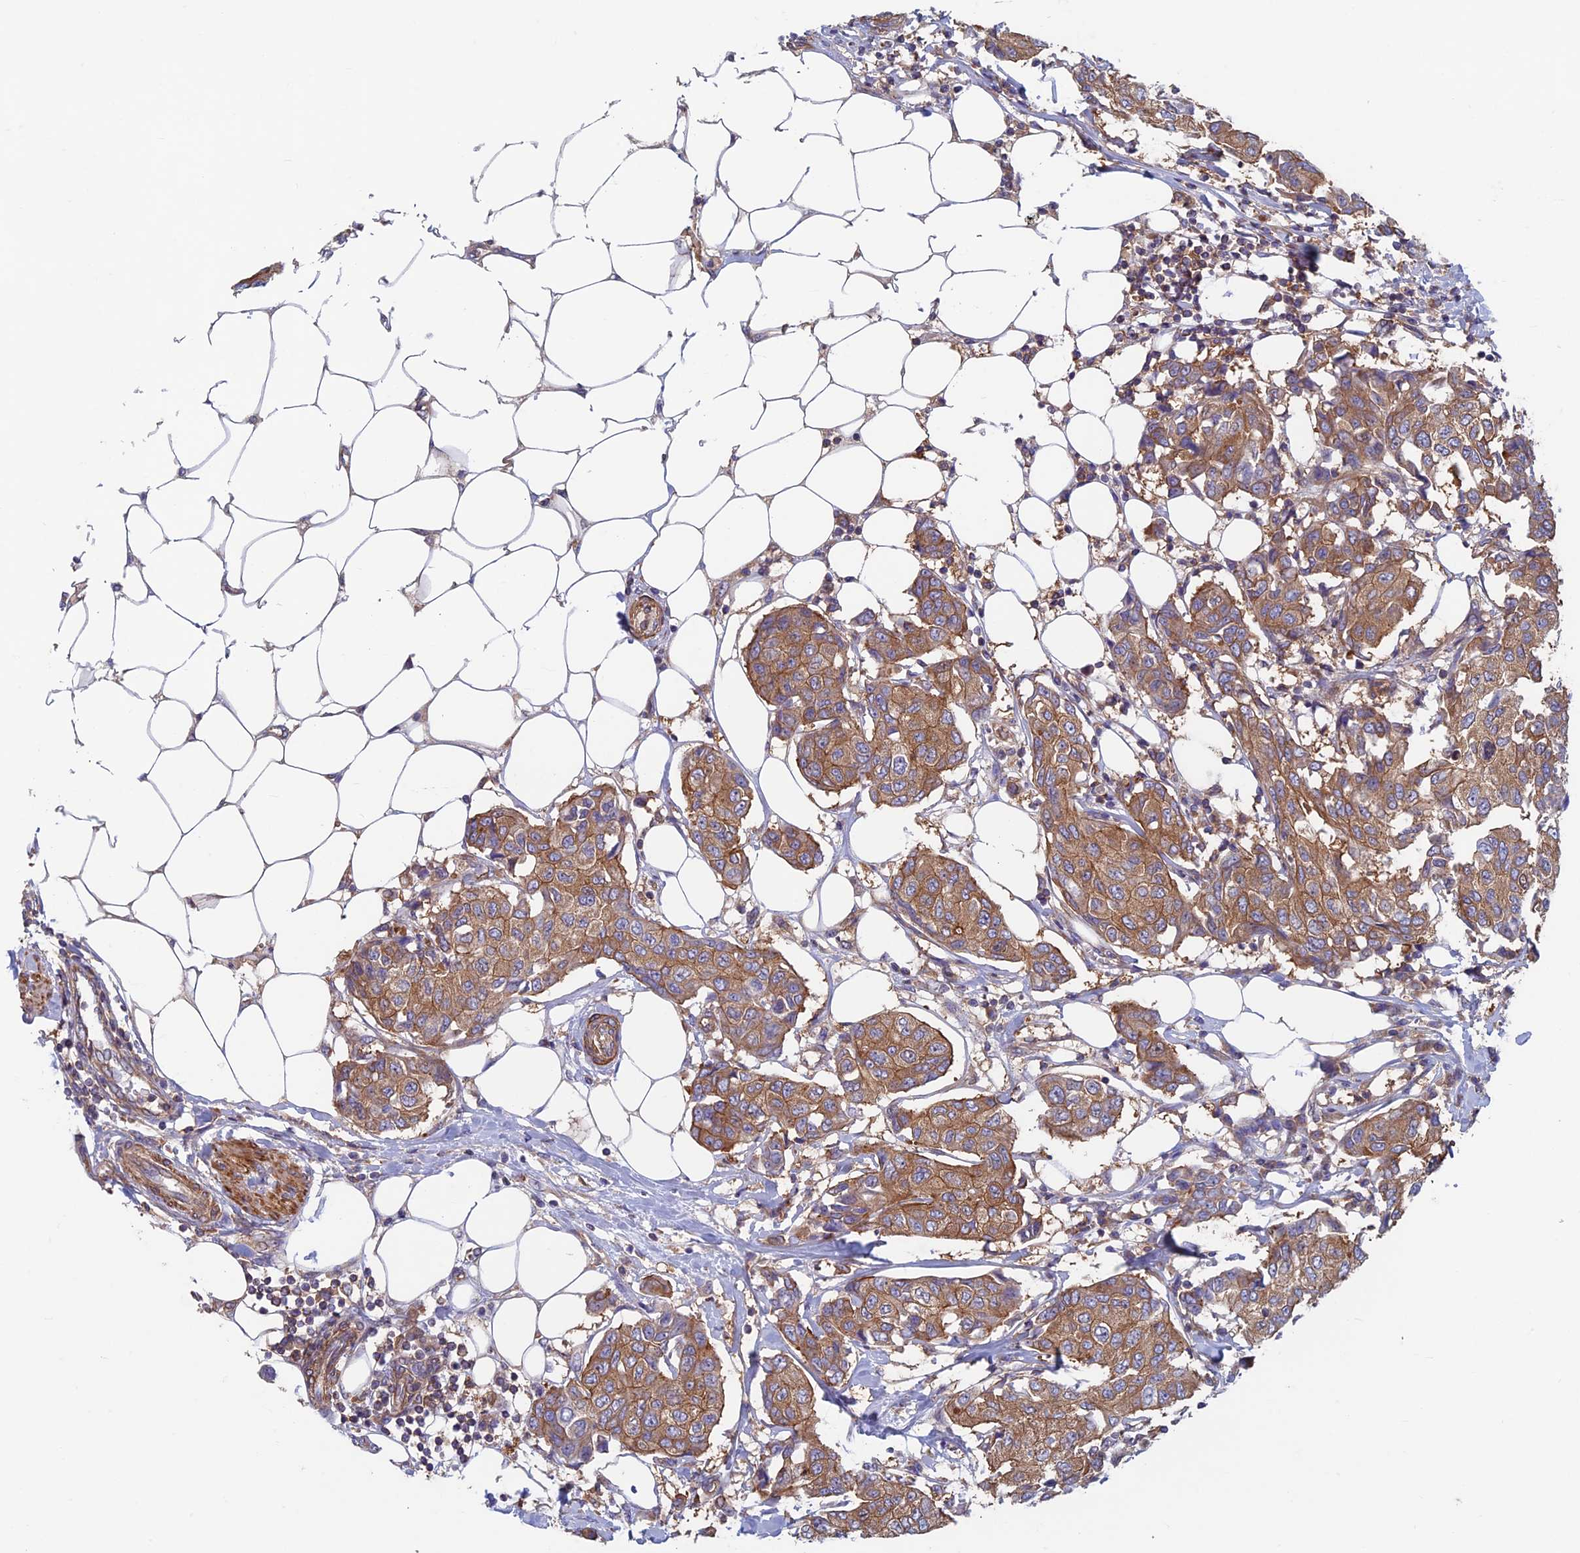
{"staining": {"intensity": "moderate", "quantity": ">75%", "location": "cytoplasmic/membranous"}, "tissue": "breast cancer", "cell_type": "Tumor cells", "image_type": "cancer", "snomed": [{"axis": "morphology", "description": "Duct carcinoma"}, {"axis": "topography", "description": "Breast"}], "caption": "A high-resolution photomicrograph shows IHC staining of breast cancer, which shows moderate cytoplasmic/membranous positivity in about >75% of tumor cells.", "gene": "DNM1L", "patient": {"sex": "female", "age": 80}}